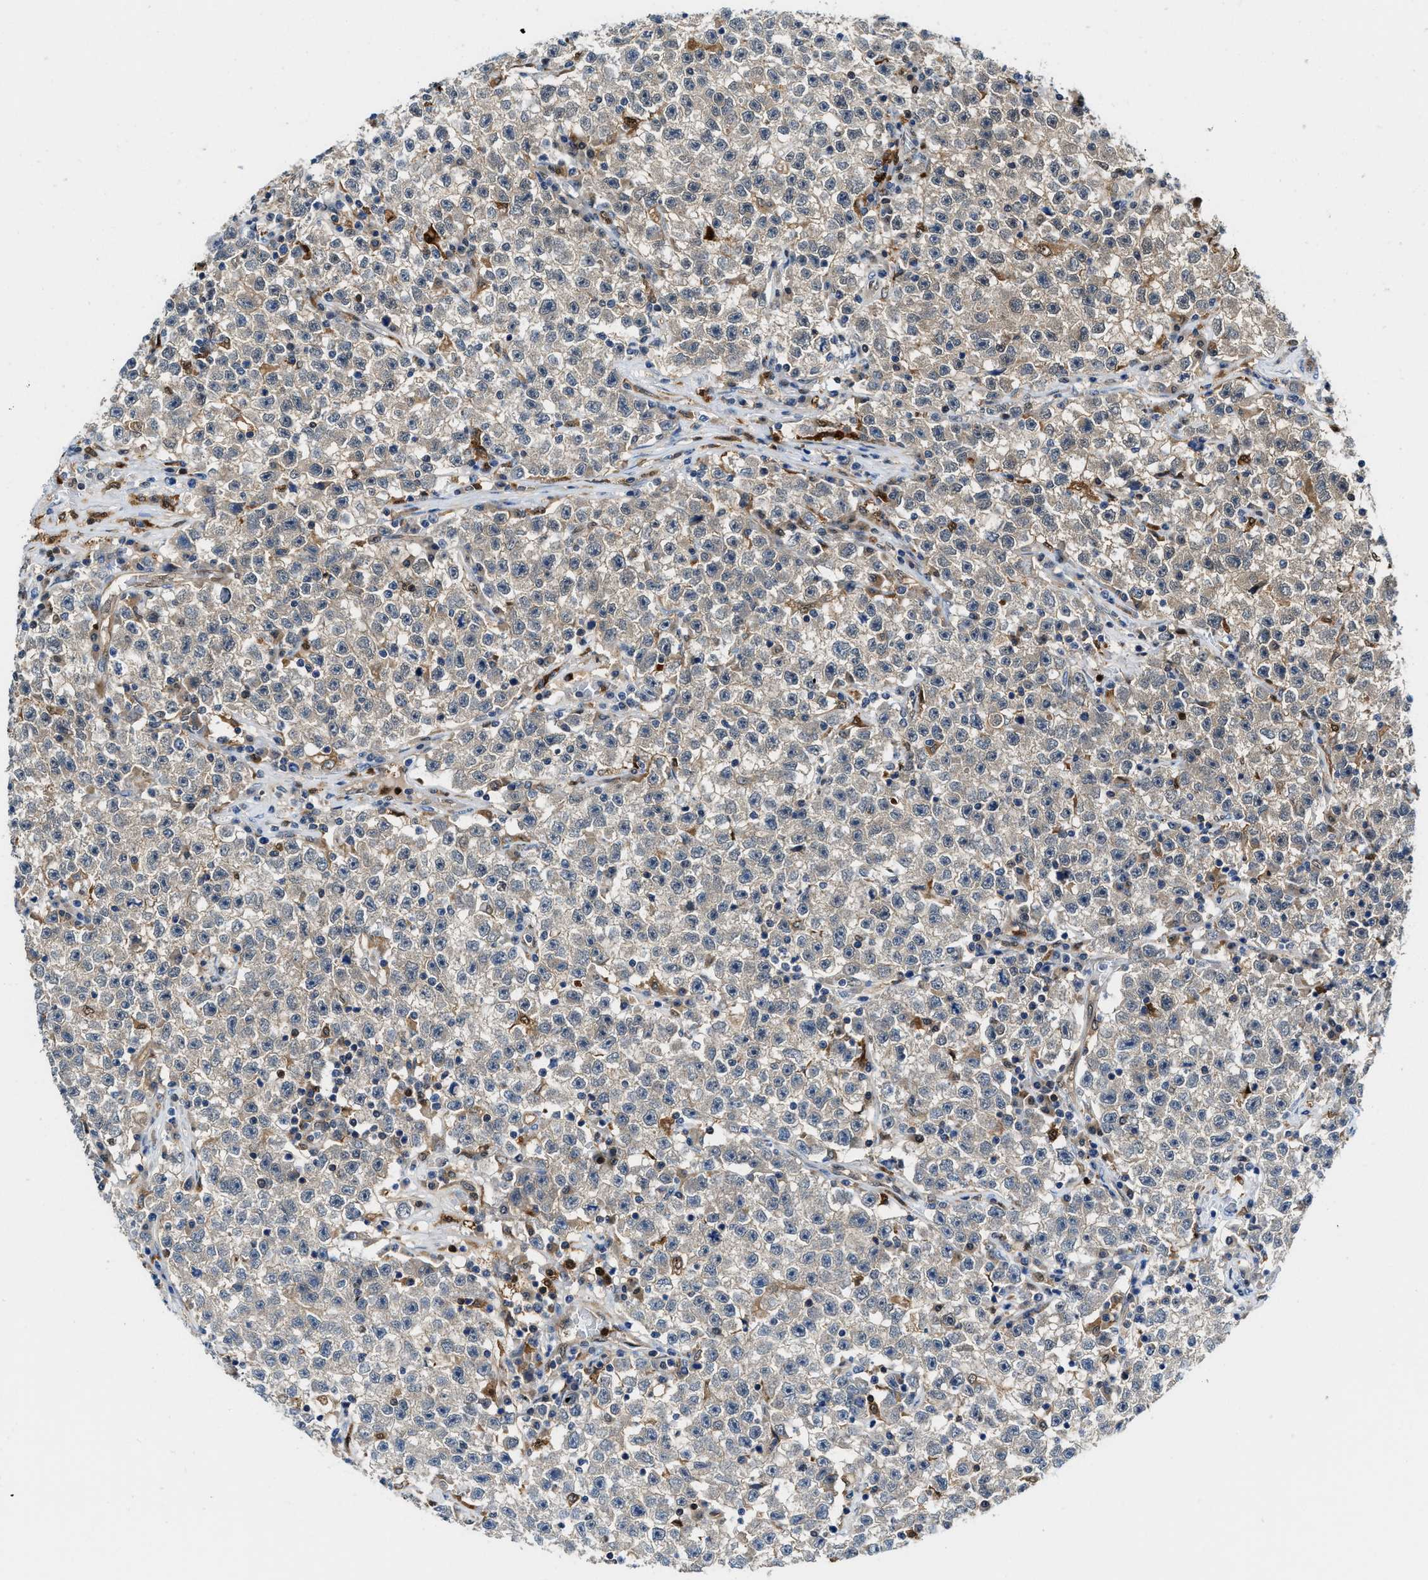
{"staining": {"intensity": "weak", "quantity": "<25%", "location": "cytoplasmic/membranous"}, "tissue": "testis cancer", "cell_type": "Tumor cells", "image_type": "cancer", "snomed": [{"axis": "morphology", "description": "Seminoma, NOS"}, {"axis": "topography", "description": "Testis"}], "caption": "An IHC image of testis cancer (seminoma) is shown. There is no staining in tumor cells of testis cancer (seminoma). (Immunohistochemistry, brightfield microscopy, high magnification).", "gene": "LTA4H", "patient": {"sex": "male", "age": 22}}